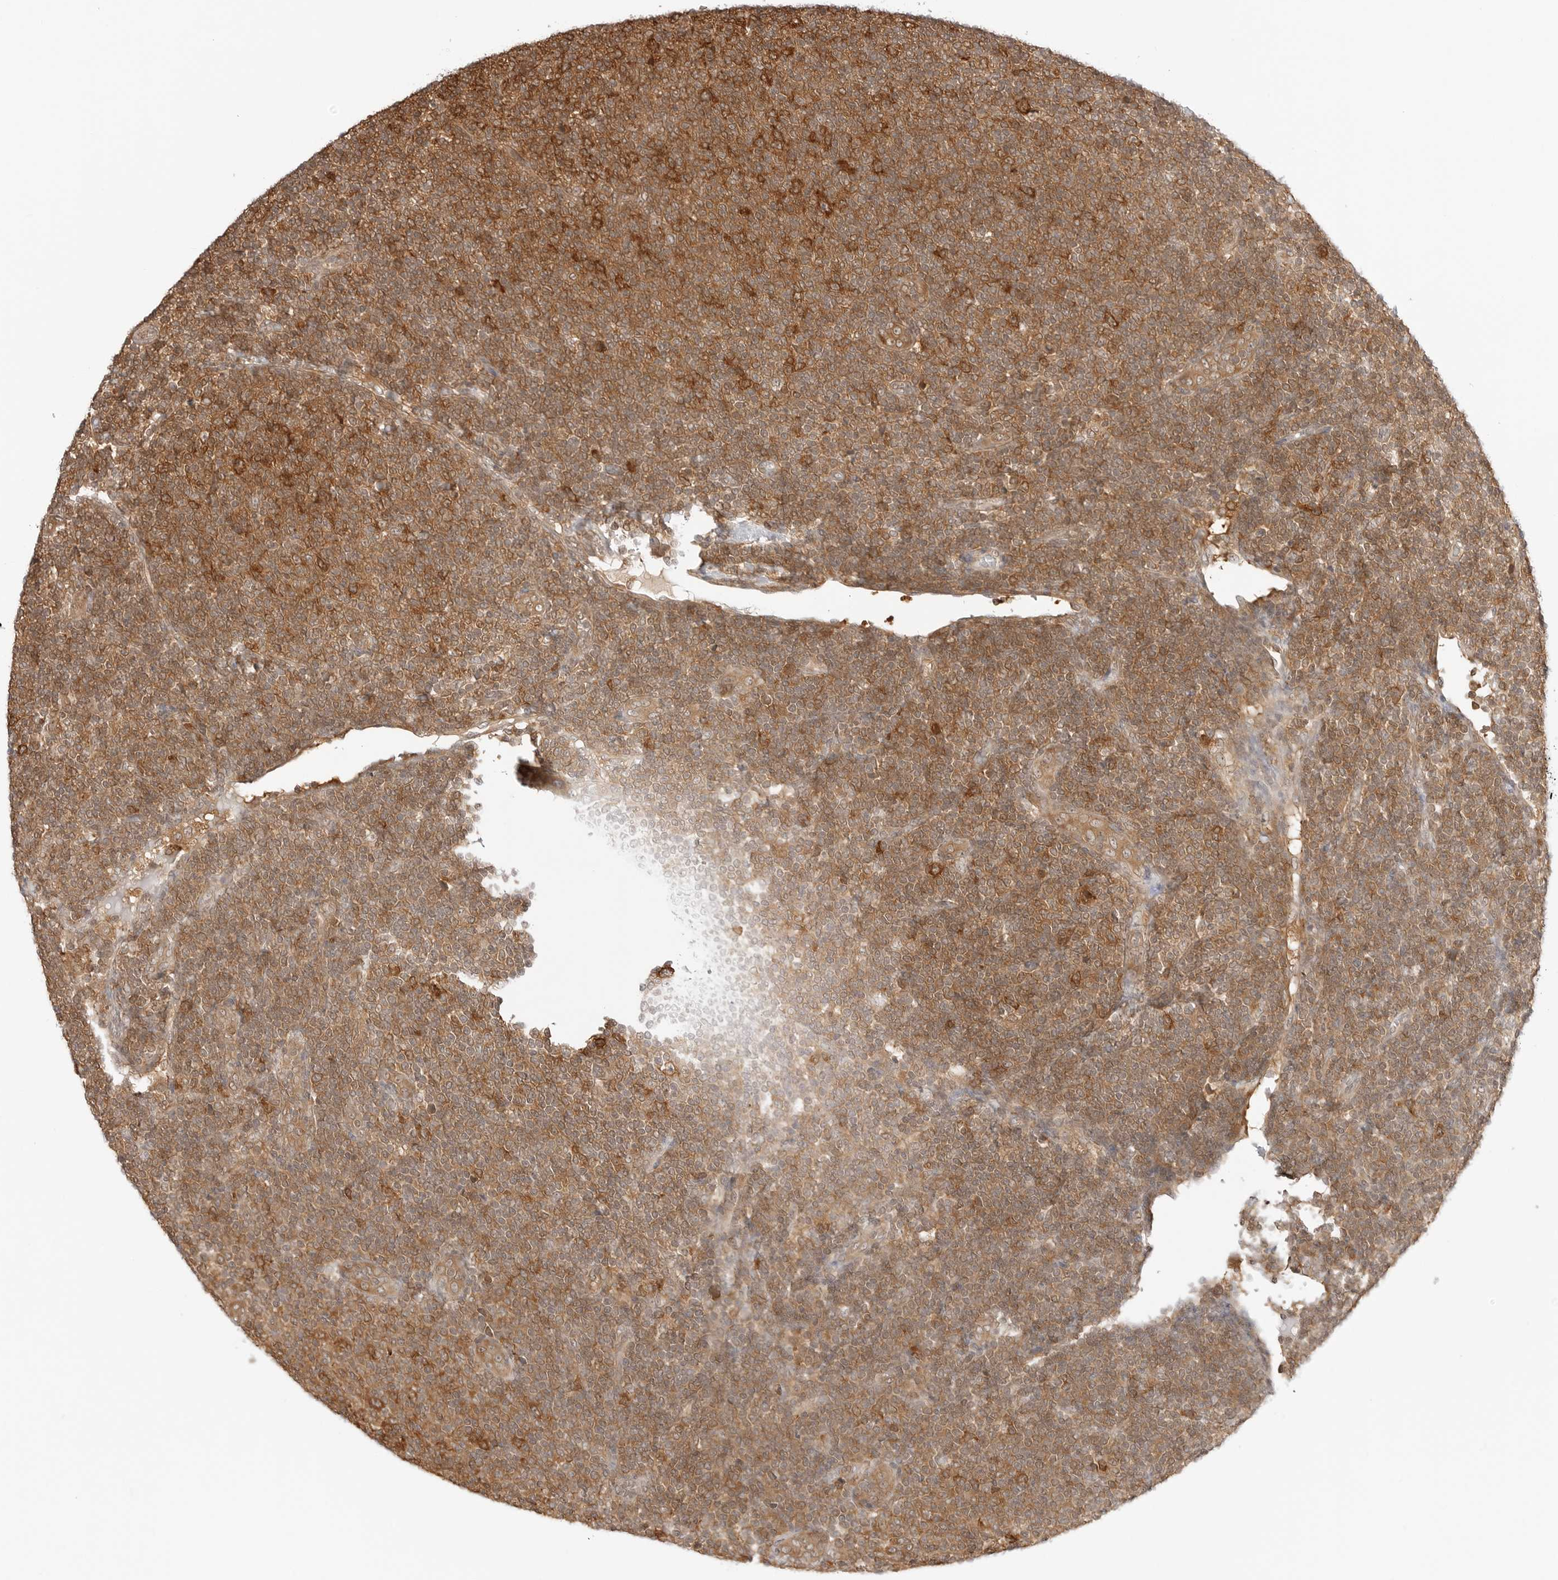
{"staining": {"intensity": "strong", "quantity": ">75%", "location": "cytoplasmic/membranous"}, "tissue": "lymphoma", "cell_type": "Tumor cells", "image_type": "cancer", "snomed": [{"axis": "morphology", "description": "Malignant lymphoma, non-Hodgkin's type, Low grade"}, {"axis": "topography", "description": "Lymph node"}], "caption": "A high amount of strong cytoplasmic/membranous positivity is present in approximately >75% of tumor cells in low-grade malignant lymphoma, non-Hodgkin's type tissue.", "gene": "NUDC", "patient": {"sex": "male", "age": 66}}